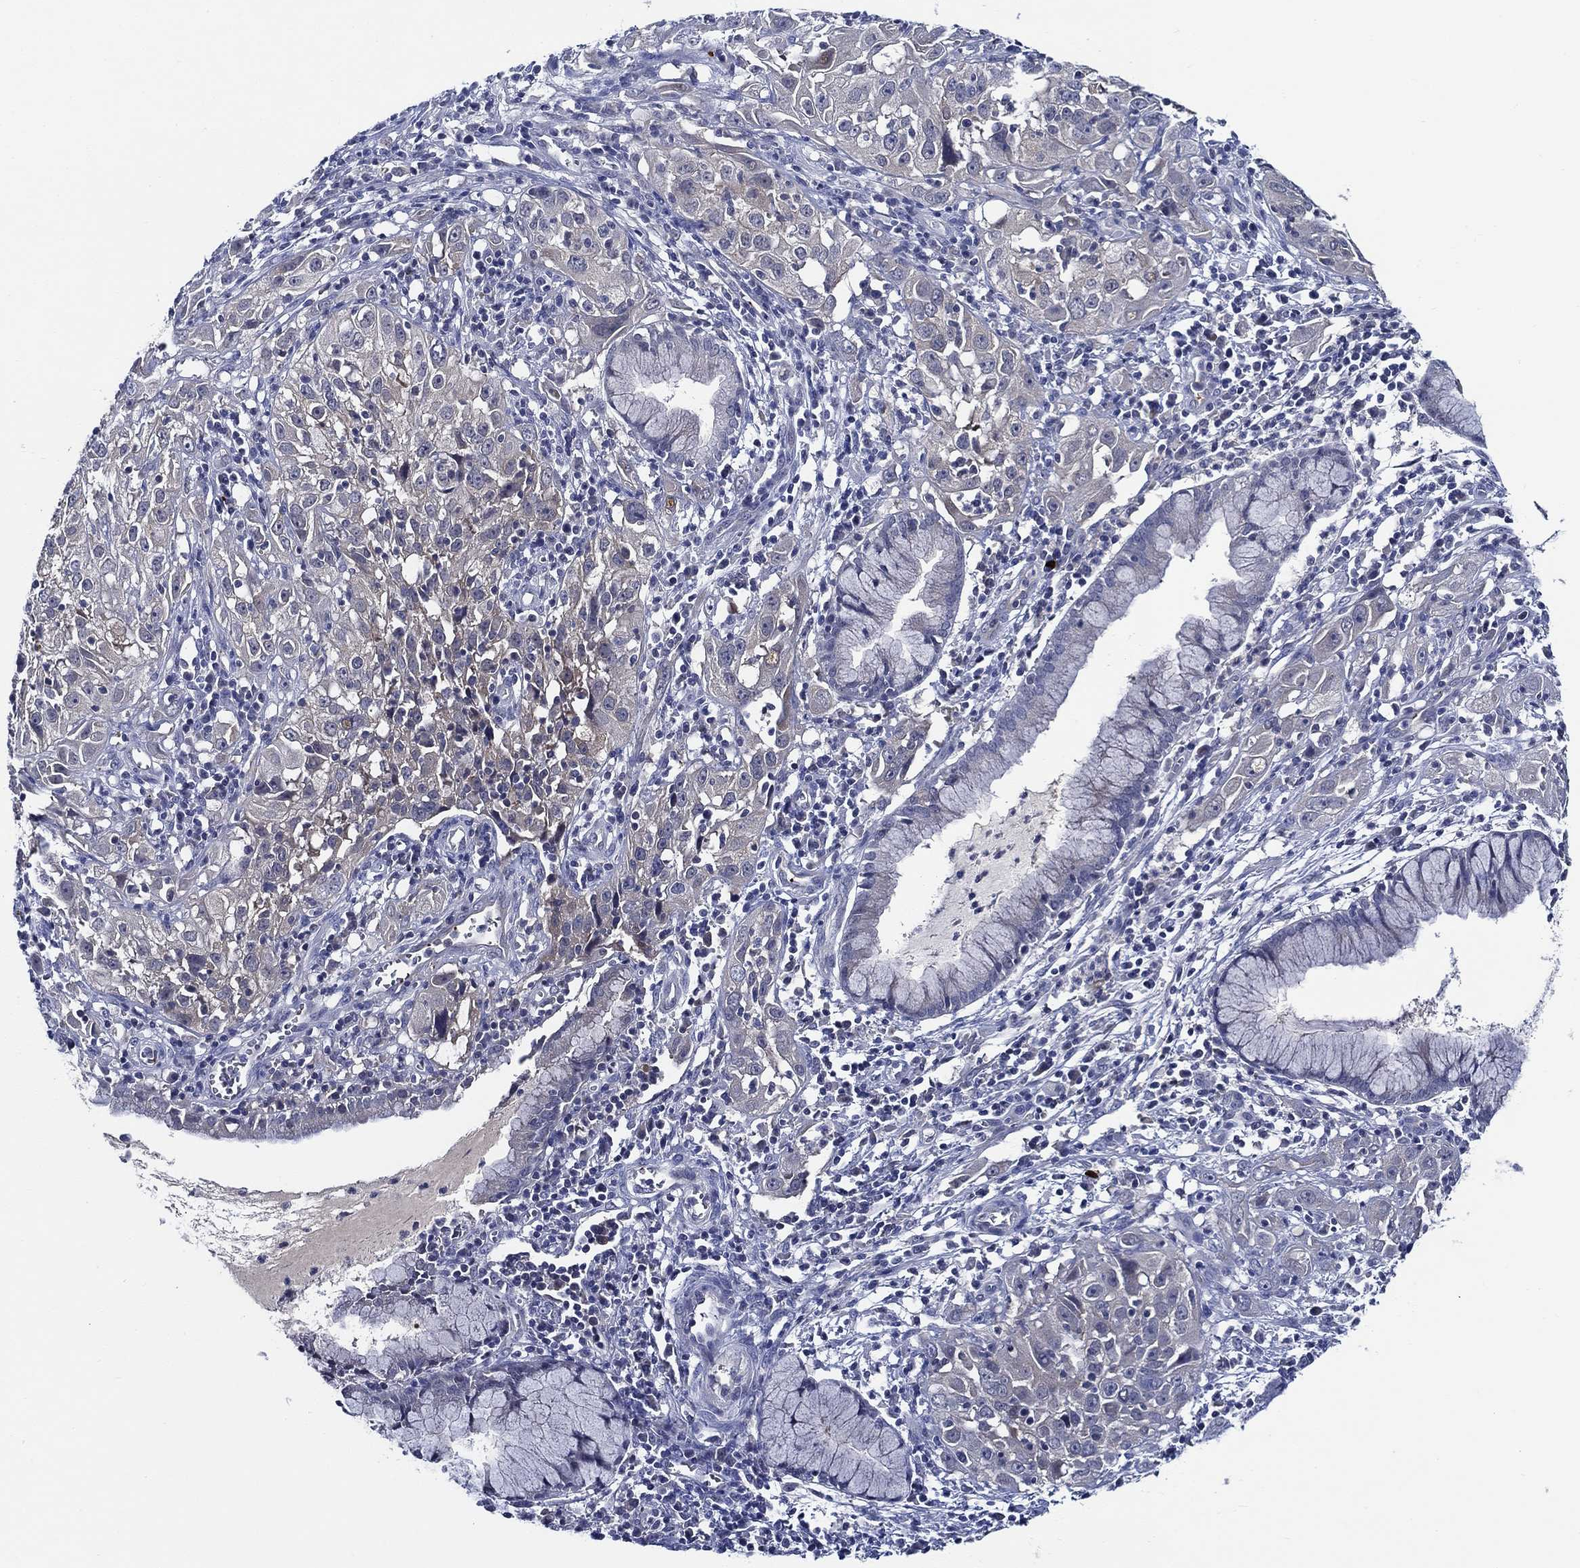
{"staining": {"intensity": "negative", "quantity": "none", "location": "none"}, "tissue": "cervical cancer", "cell_type": "Tumor cells", "image_type": "cancer", "snomed": [{"axis": "morphology", "description": "Squamous cell carcinoma, NOS"}, {"axis": "topography", "description": "Cervix"}], "caption": "A photomicrograph of cervical squamous cell carcinoma stained for a protein shows no brown staining in tumor cells. Brightfield microscopy of immunohistochemistry (IHC) stained with DAB (brown) and hematoxylin (blue), captured at high magnification.", "gene": "ALOX12", "patient": {"sex": "female", "age": 32}}